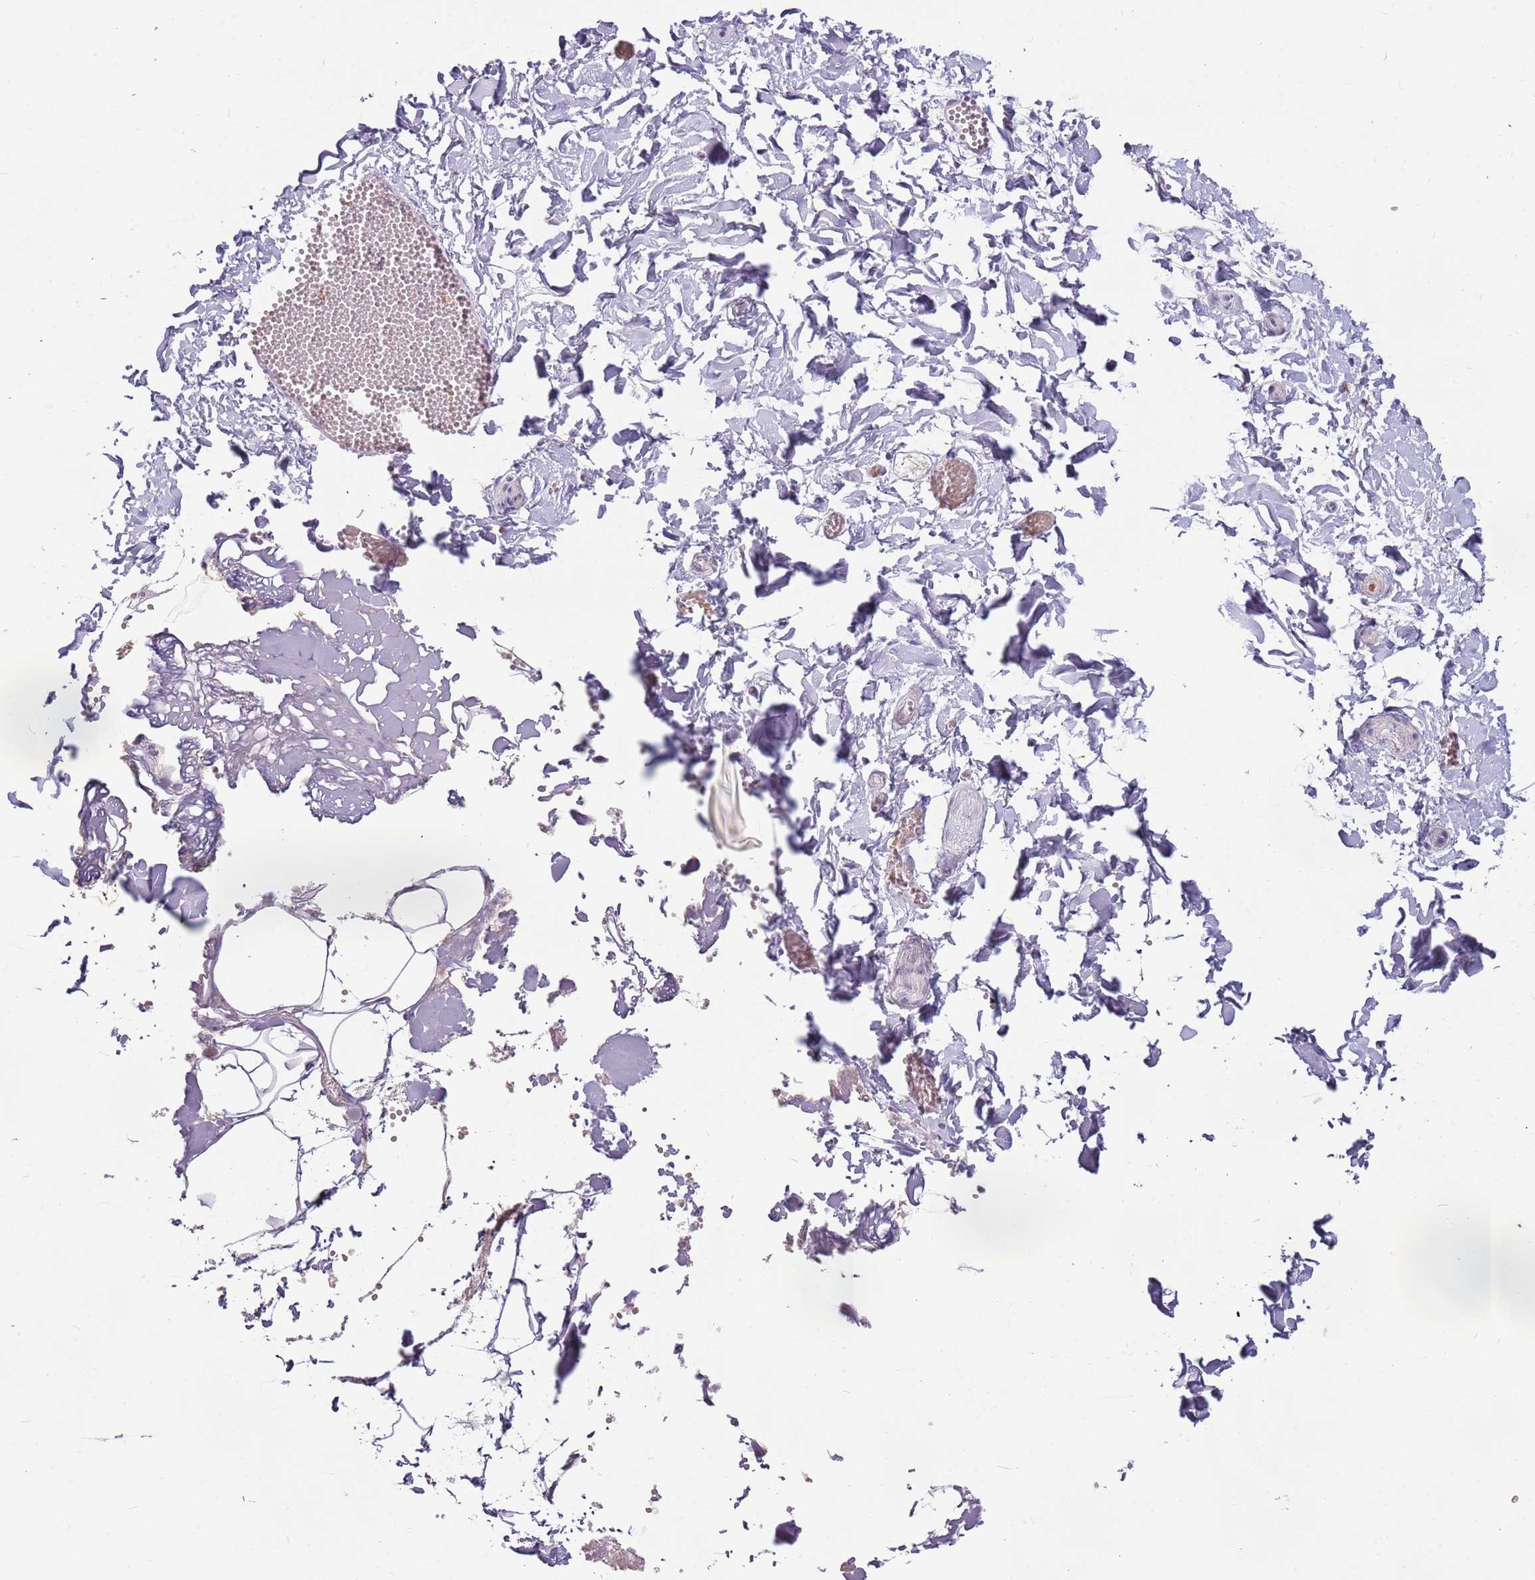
{"staining": {"intensity": "negative", "quantity": "none", "location": "none"}, "tissue": "adipose tissue", "cell_type": "Adipocytes", "image_type": "normal", "snomed": [{"axis": "morphology", "description": "Normal tissue, NOS"}, {"axis": "topography", "description": "Gallbladder"}, {"axis": "topography", "description": "Peripheral nerve tissue"}], "caption": "Normal adipose tissue was stained to show a protein in brown. There is no significant staining in adipocytes. (Immunohistochemistry (ihc), brightfield microscopy, high magnification).", "gene": "ARHGAP5", "patient": {"sex": "male", "age": 38}}